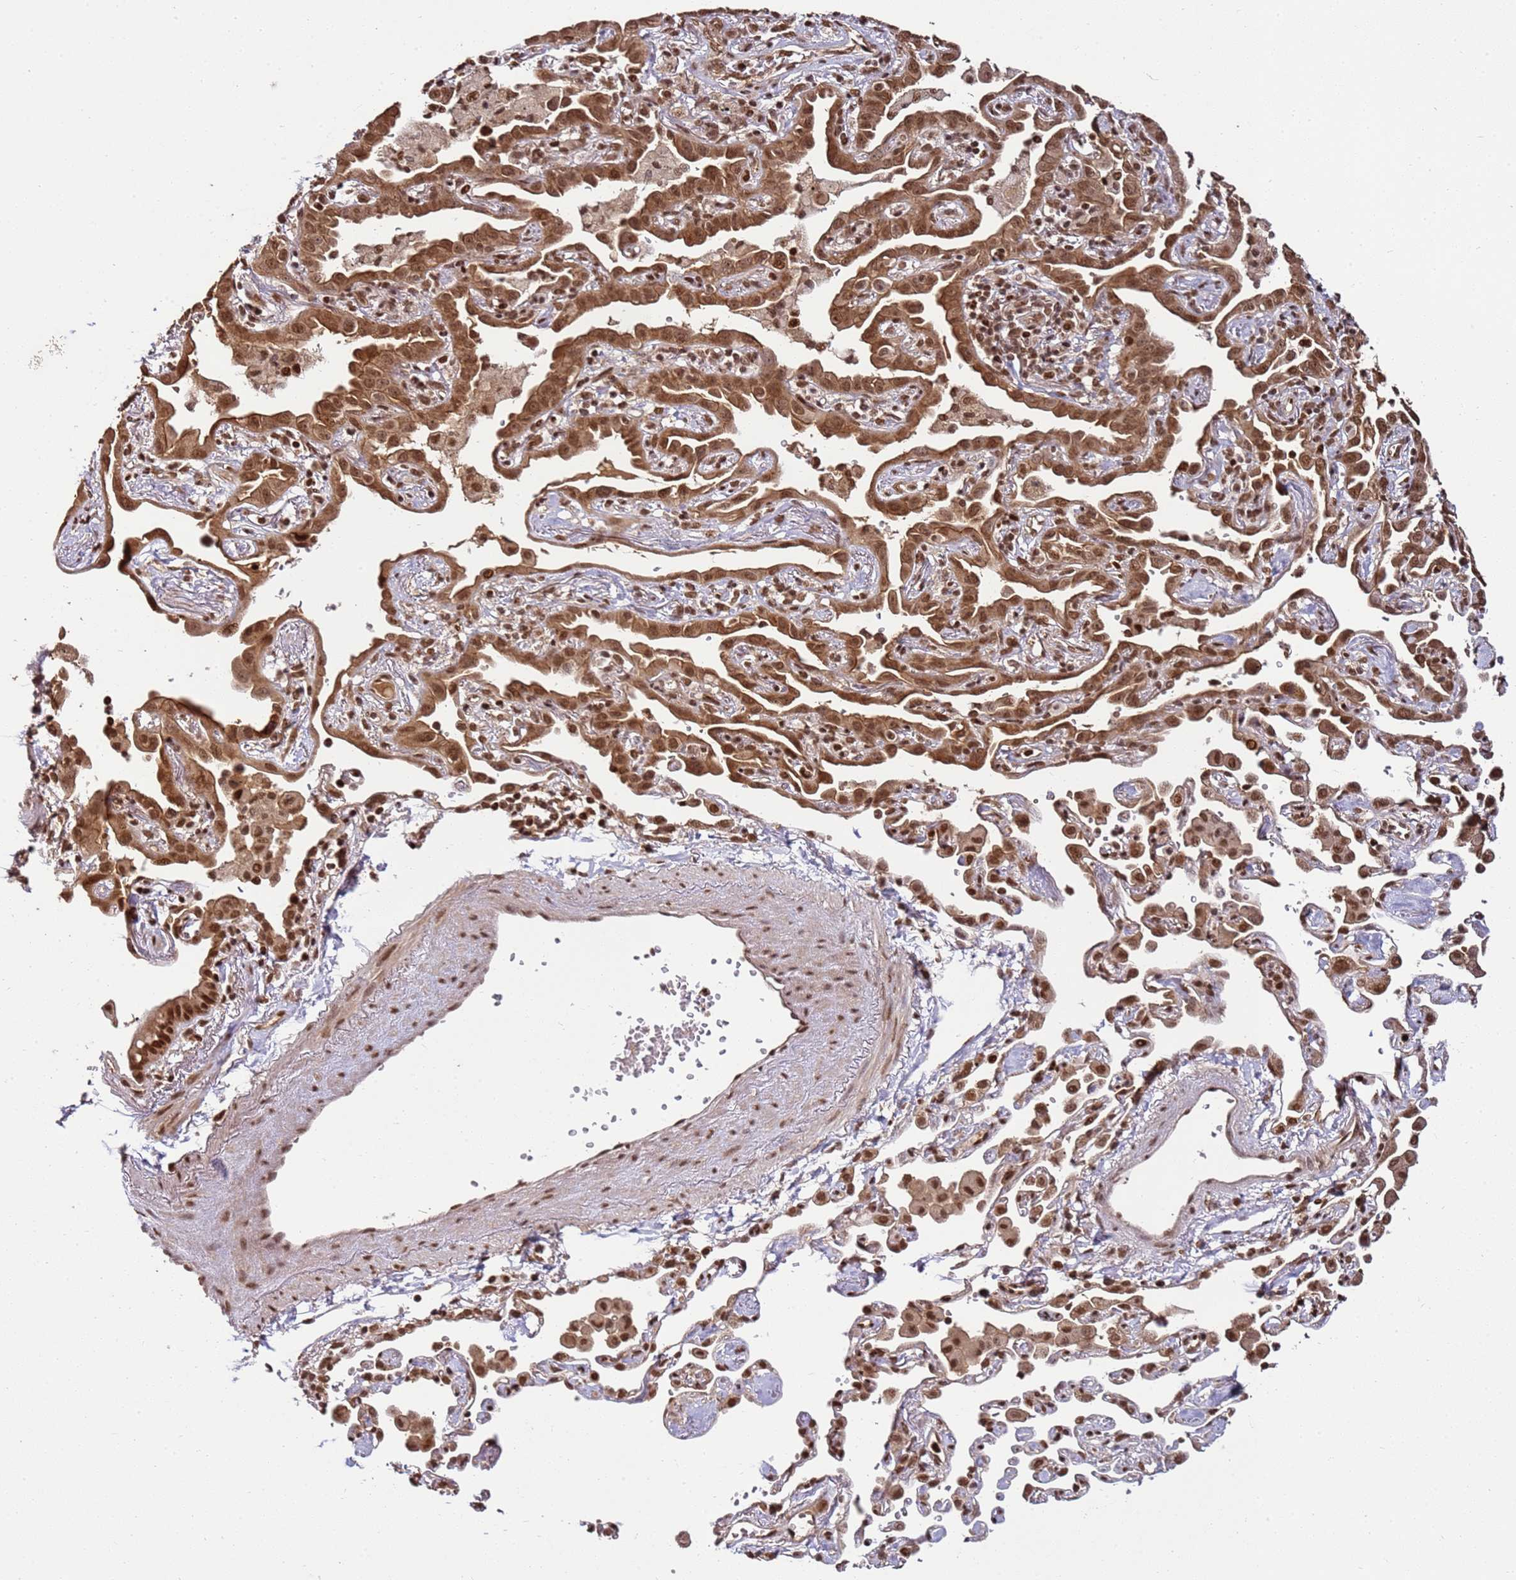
{"staining": {"intensity": "moderate", "quantity": ">75%", "location": "cytoplasmic/membranous,nuclear"}, "tissue": "lung cancer", "cell_type": "Tumor cells", "image_type": "cancer", "snomed": [{"axis": "morphology", "description": "Adenocarcinoma, NOS"}, {"axis": "topography", "description": "Lung"}], "caption": "This is a photomicrograph of immunohistochemistry staining of adenocarcinoma (lung), which shows moderate expression in the cytoplasmic/membranous and nuclear of tumor cells.", "gene": "ZBTB12", "patient": {"sex": "male", "age": 67}}